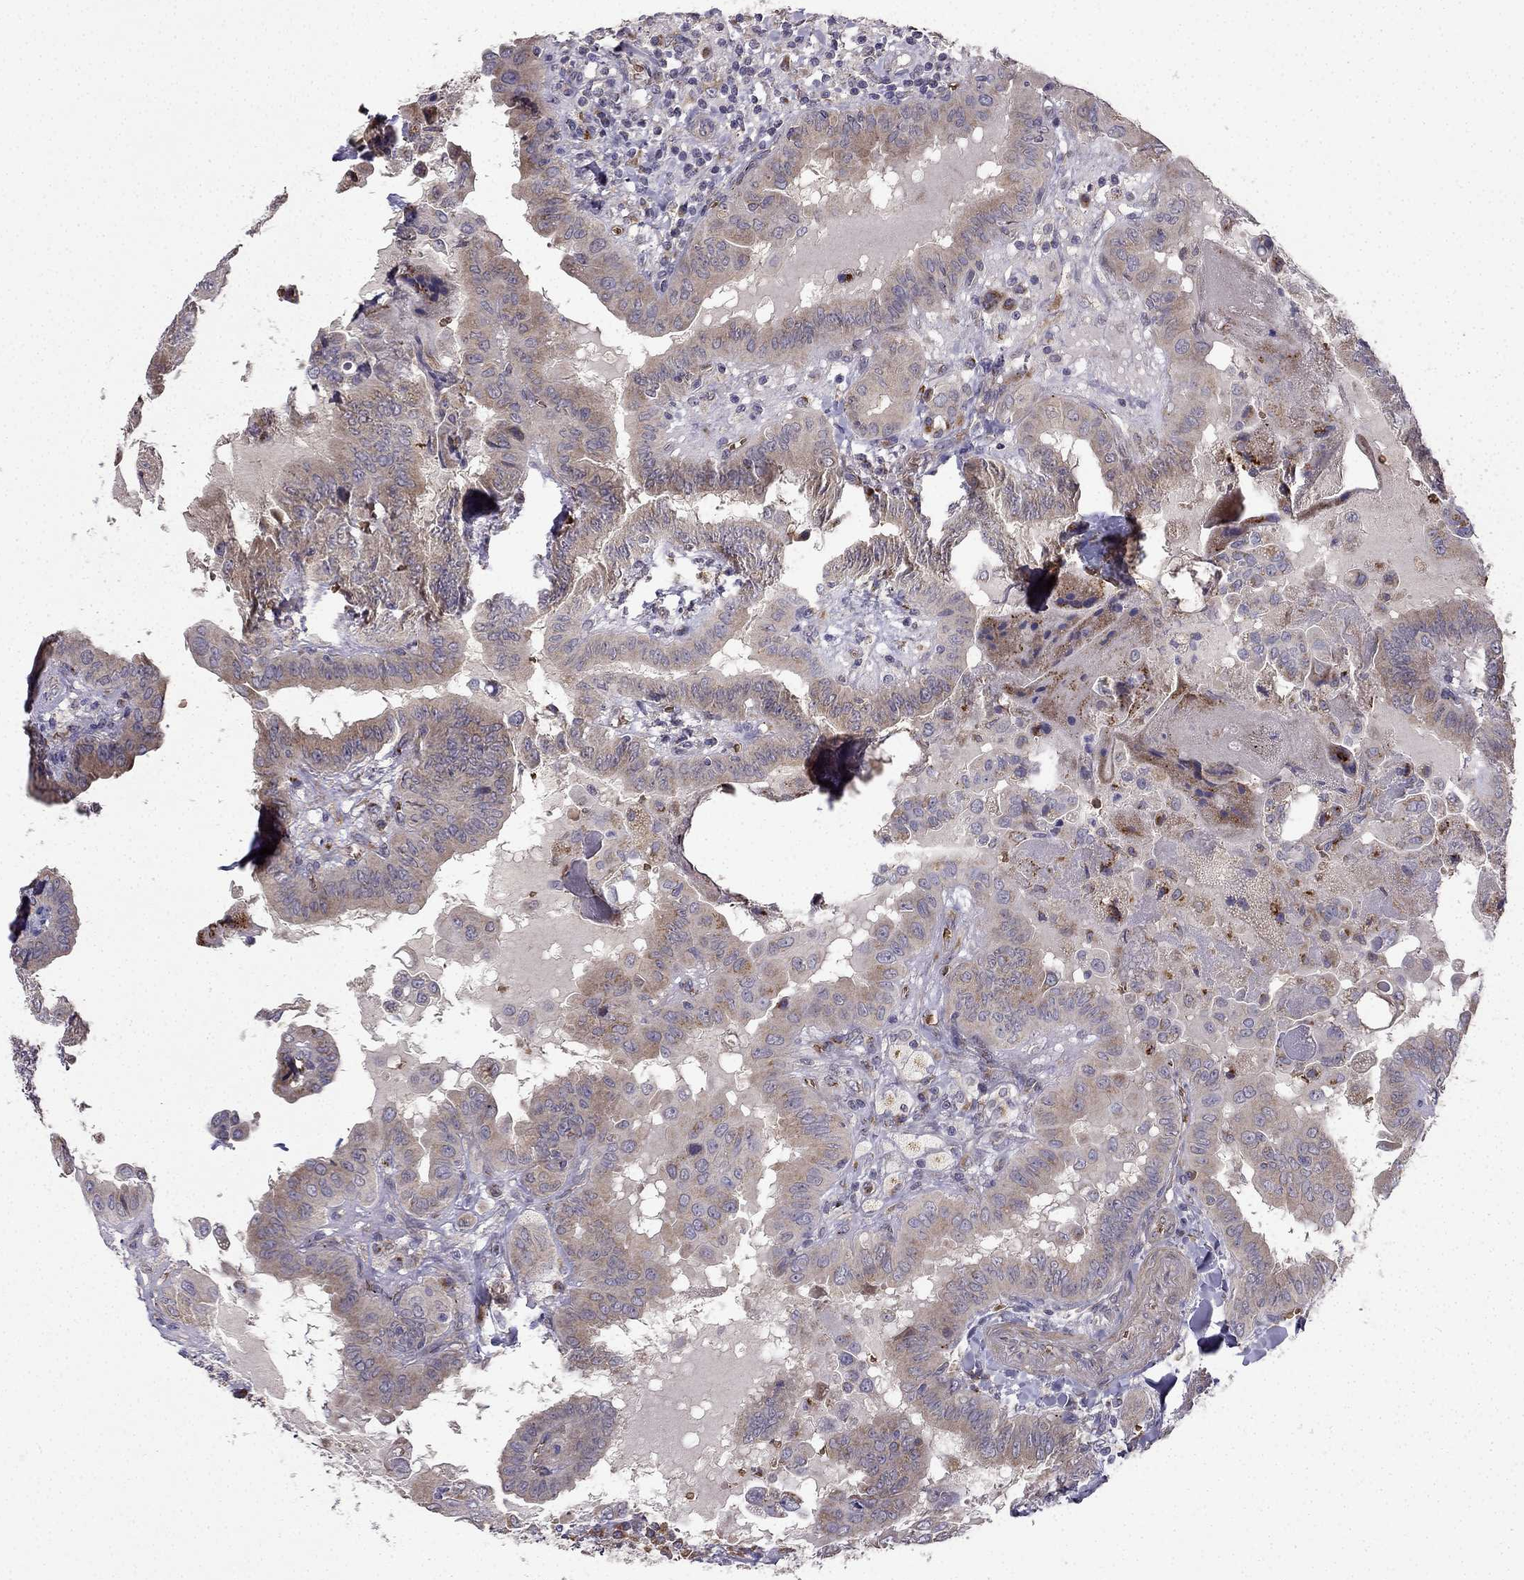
{"staining": {"intensity": "moderate", "quantity": "<25%", "location": "cytoplasmic/membranous"}, "tissue": "thyroid cancer", "cell_type": "Tumor cells", "image_type": "cancer", "snomed": [{"axis": "morphology", "description": "Papillary adenocarcinoma, NOS"}, {"axis": "topography", "description": "Thyroid gland"}], "caption": "Thyroid cancer stained with a protein marker reveals moderate staining in tumor cells.", "gene": "B4GALT7", "patient": {"sex": "female", "age": 37}}